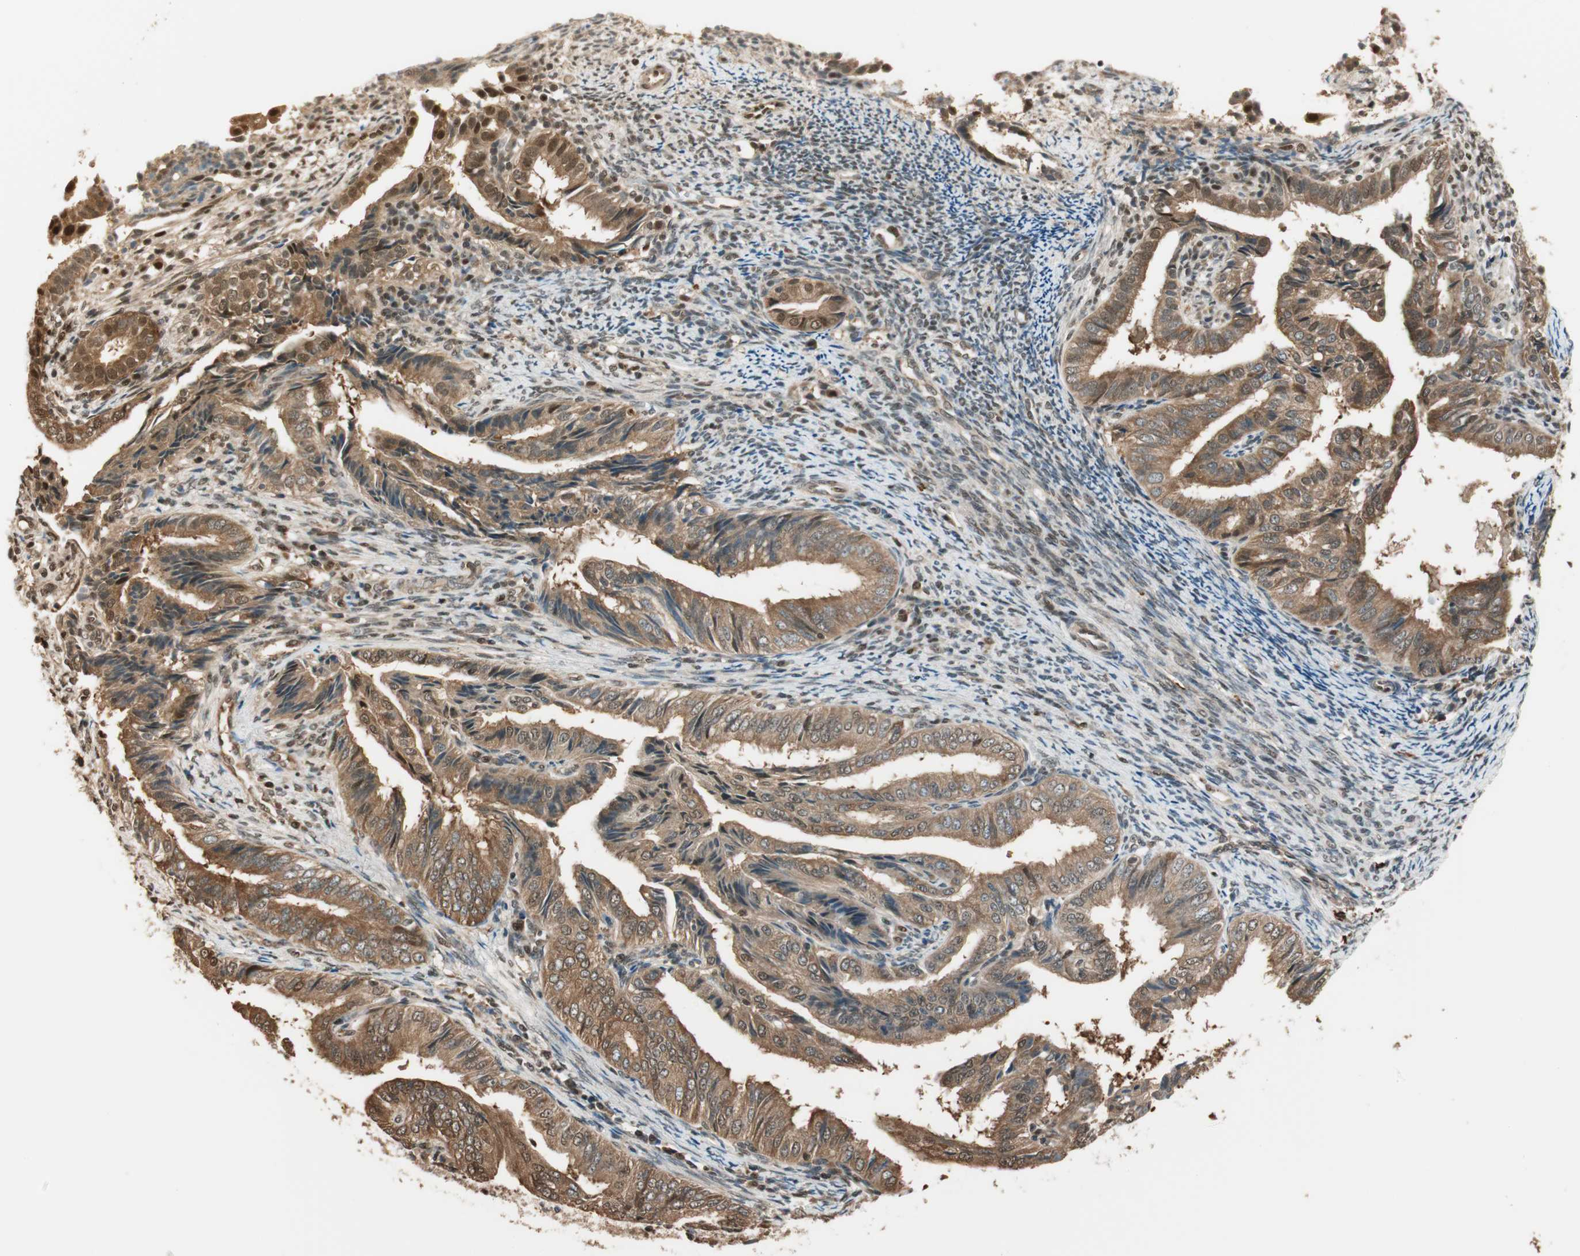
{"staining": {"intensity": "strong", "quantity": ">75%", "location": "cytoplasmic/membranous,nuclear"}, "tissue": "endometrial cancer", "cell_type": "Tumor cells", "image_type": "cancer", "snomed": [{"axis": "morphology", "description": "Adenocarcinoma, NOS"}, {"axis": "topography", "description": "Endometrium"}], "caption": "This image reveals IHC staining of endometrial cancer, with high strong cytoplasmic/membranous and nuclear expression in about >75% of tumor cells.", "gene": "ZNF443", "patient": {"sex": "female", "age": 58}}